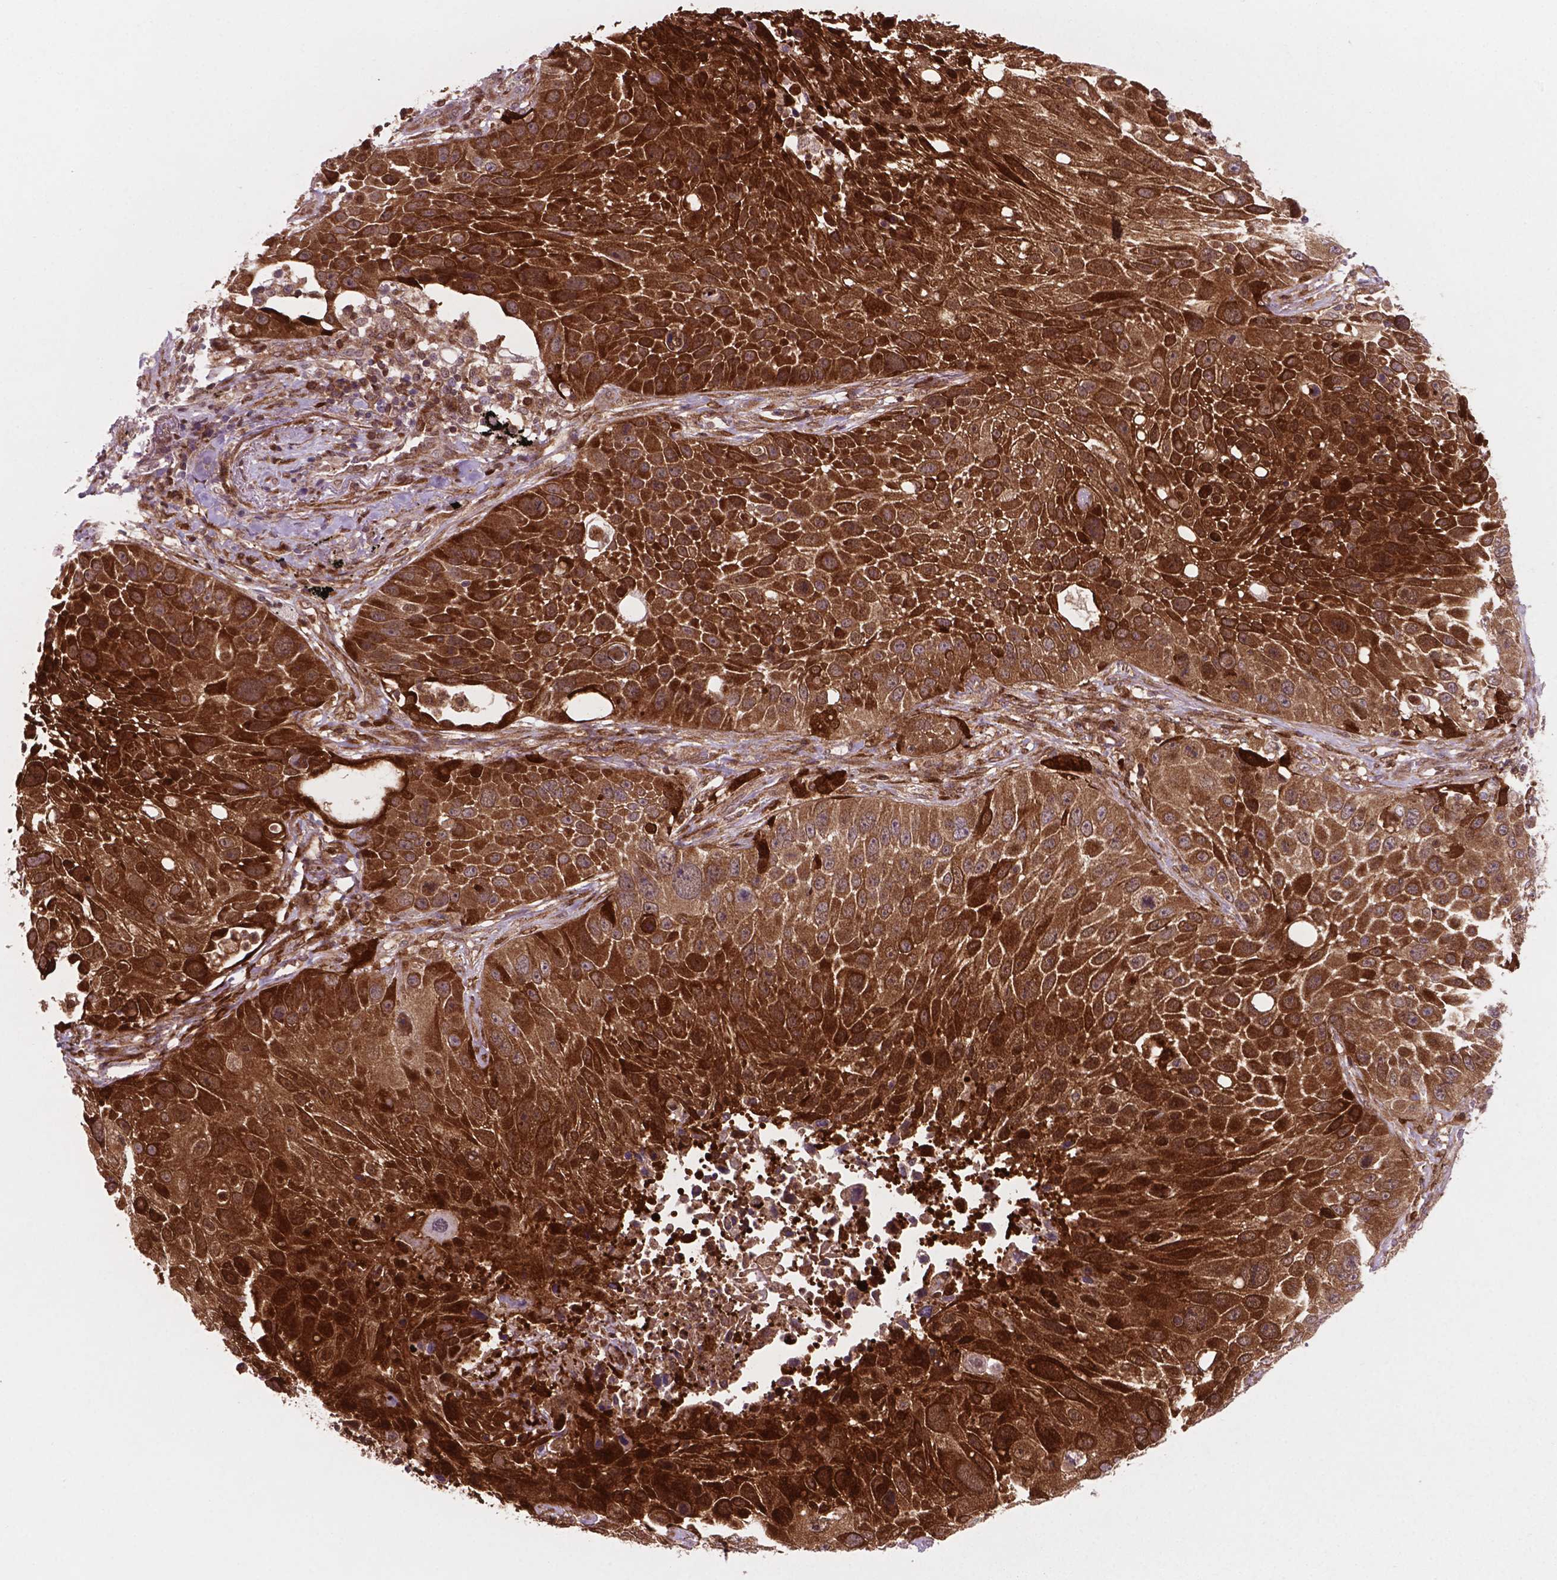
{"staining": {"intensity": "strong", "quantity": ">75%", "location": "cytoplasmic/membranous"}, "tissue": "lung cancer", "cell_type": "Tumor cells", "image_type": "cancer", "snomed": [{"axis": "morphology", "description": "Normal morphology"}, {"axis": "morphology", "description": "Squamous cell carcinoma, NOS"}, {"axis": "topography", "description": "Lymph node"}, {"axis": "topography", "description": "Lung"}], "caption": "An image of human lung squamous cell carcinoma stained for a protein demonstrates strong cytoplasmic/membranous brown staining in tumor cells.", "gene": "LDHA", "patient": {"sex": "male", "age": 67}}